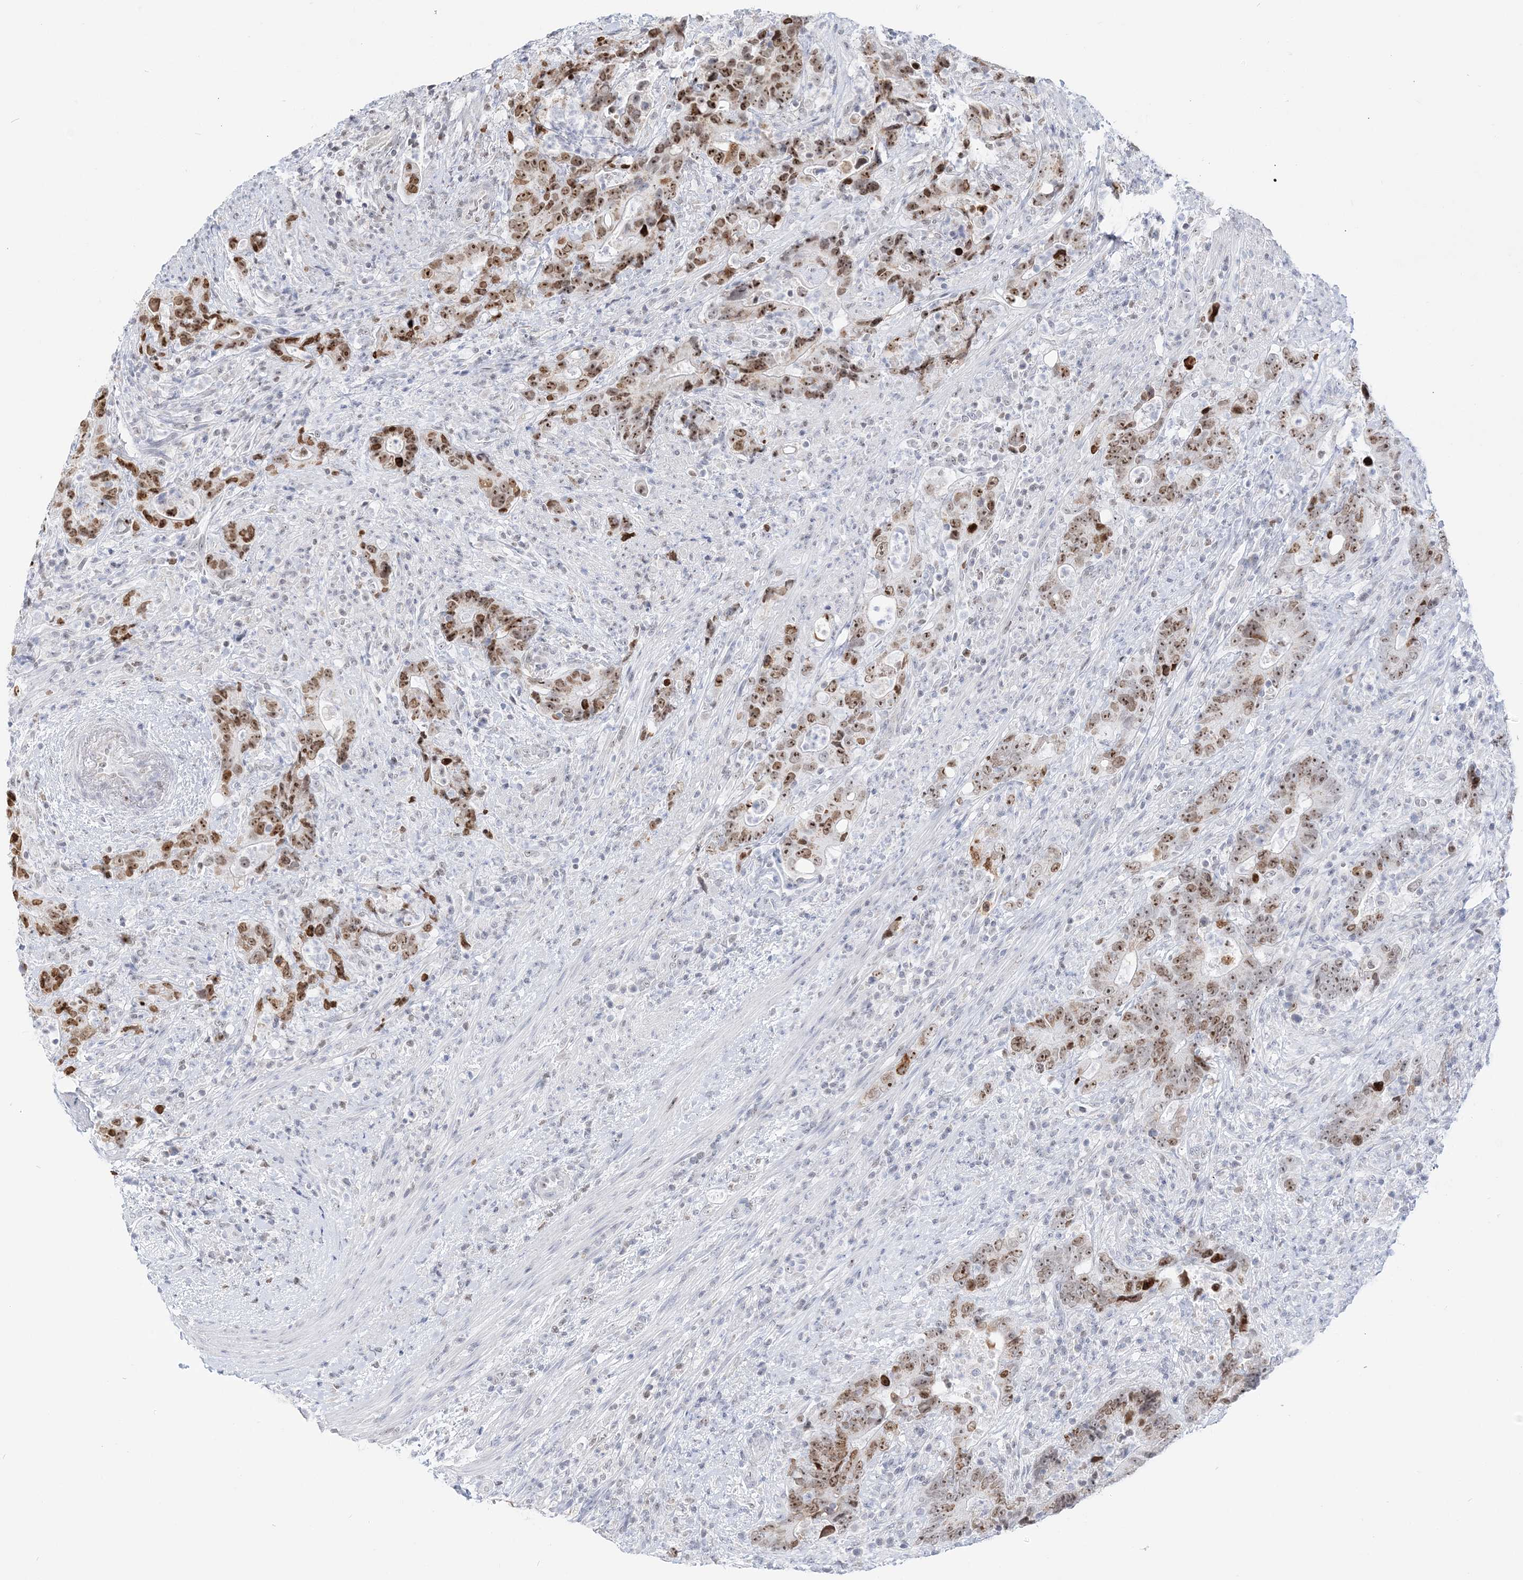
{"staining": {"intensity": "moderate", "quantity": ">75%", "location": "nuclear"}, "tissue": "colorectal cancer", "cell_type": "Tumor cells", "image_type": "cancer", "snomed": [{"axis": "morphology", "description": "Adenocarcinoma, NOS"}, {"axis": "topography", "description": "Colon"}], "caption": "This is a micrograph of IHC staining of colorectal cancer, which shows moderate expression in the nuclear of tumor cells.", "gene": "DDX21", "patient": {"sex": "female", "age": 75}}